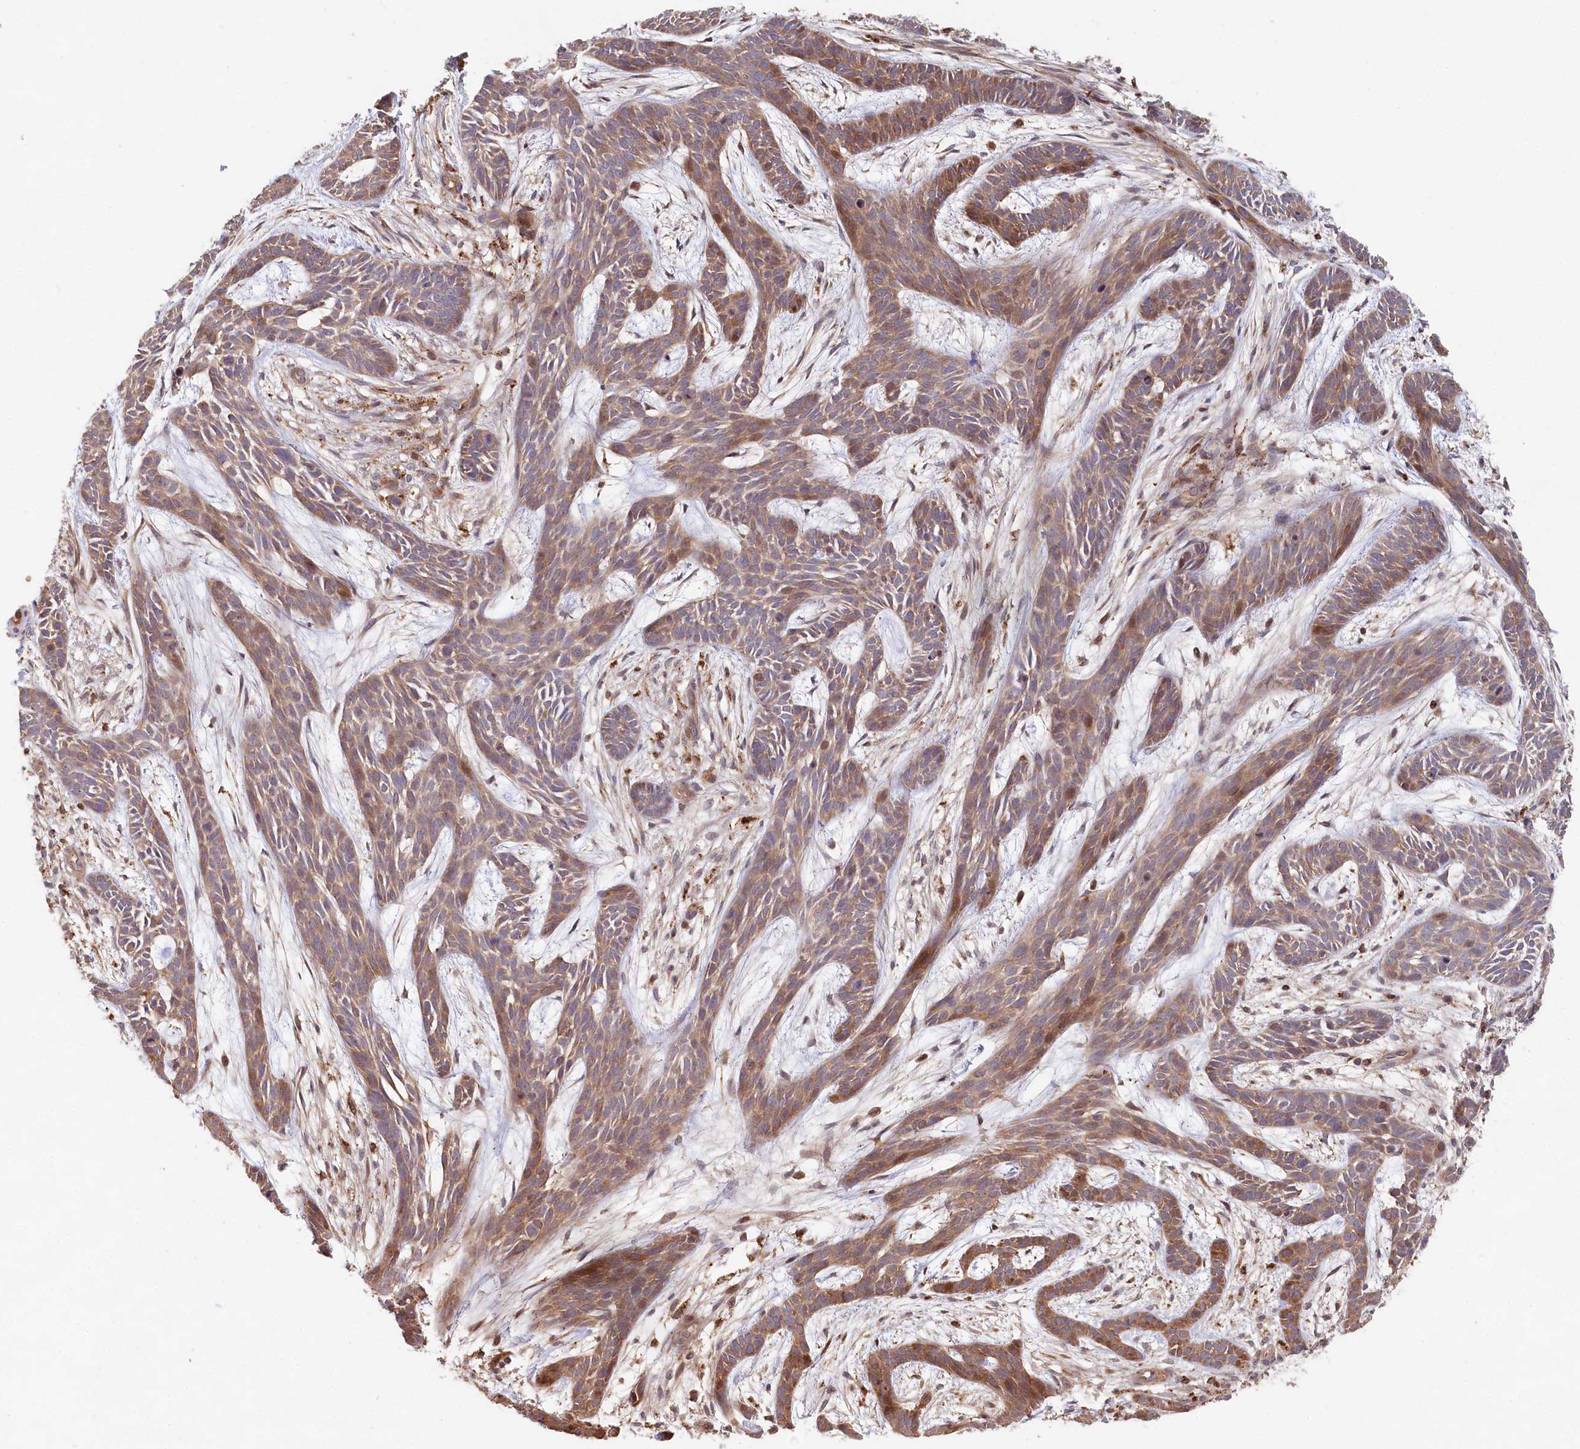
{"staining": {"intensity": "moderate", "quantity": ">75%", "location": "cytoplasmic/membranous"}, "tissue": "skin cancer", "cell_type": "Tumor cells", "image_type": "cancer", "snomed": [{"axis": "morphology", "description": "Basal cell carcinoma"}, {"axis": "topography", "description": "Skin"}], "caption": "Moderate cytoplasmic/membranous expression is seen in approximately >75% of tumor cells in skin cancer (basal cell carcinoma).", "gene": "HAL", "patient": {"sex": "male", "age": 89}}